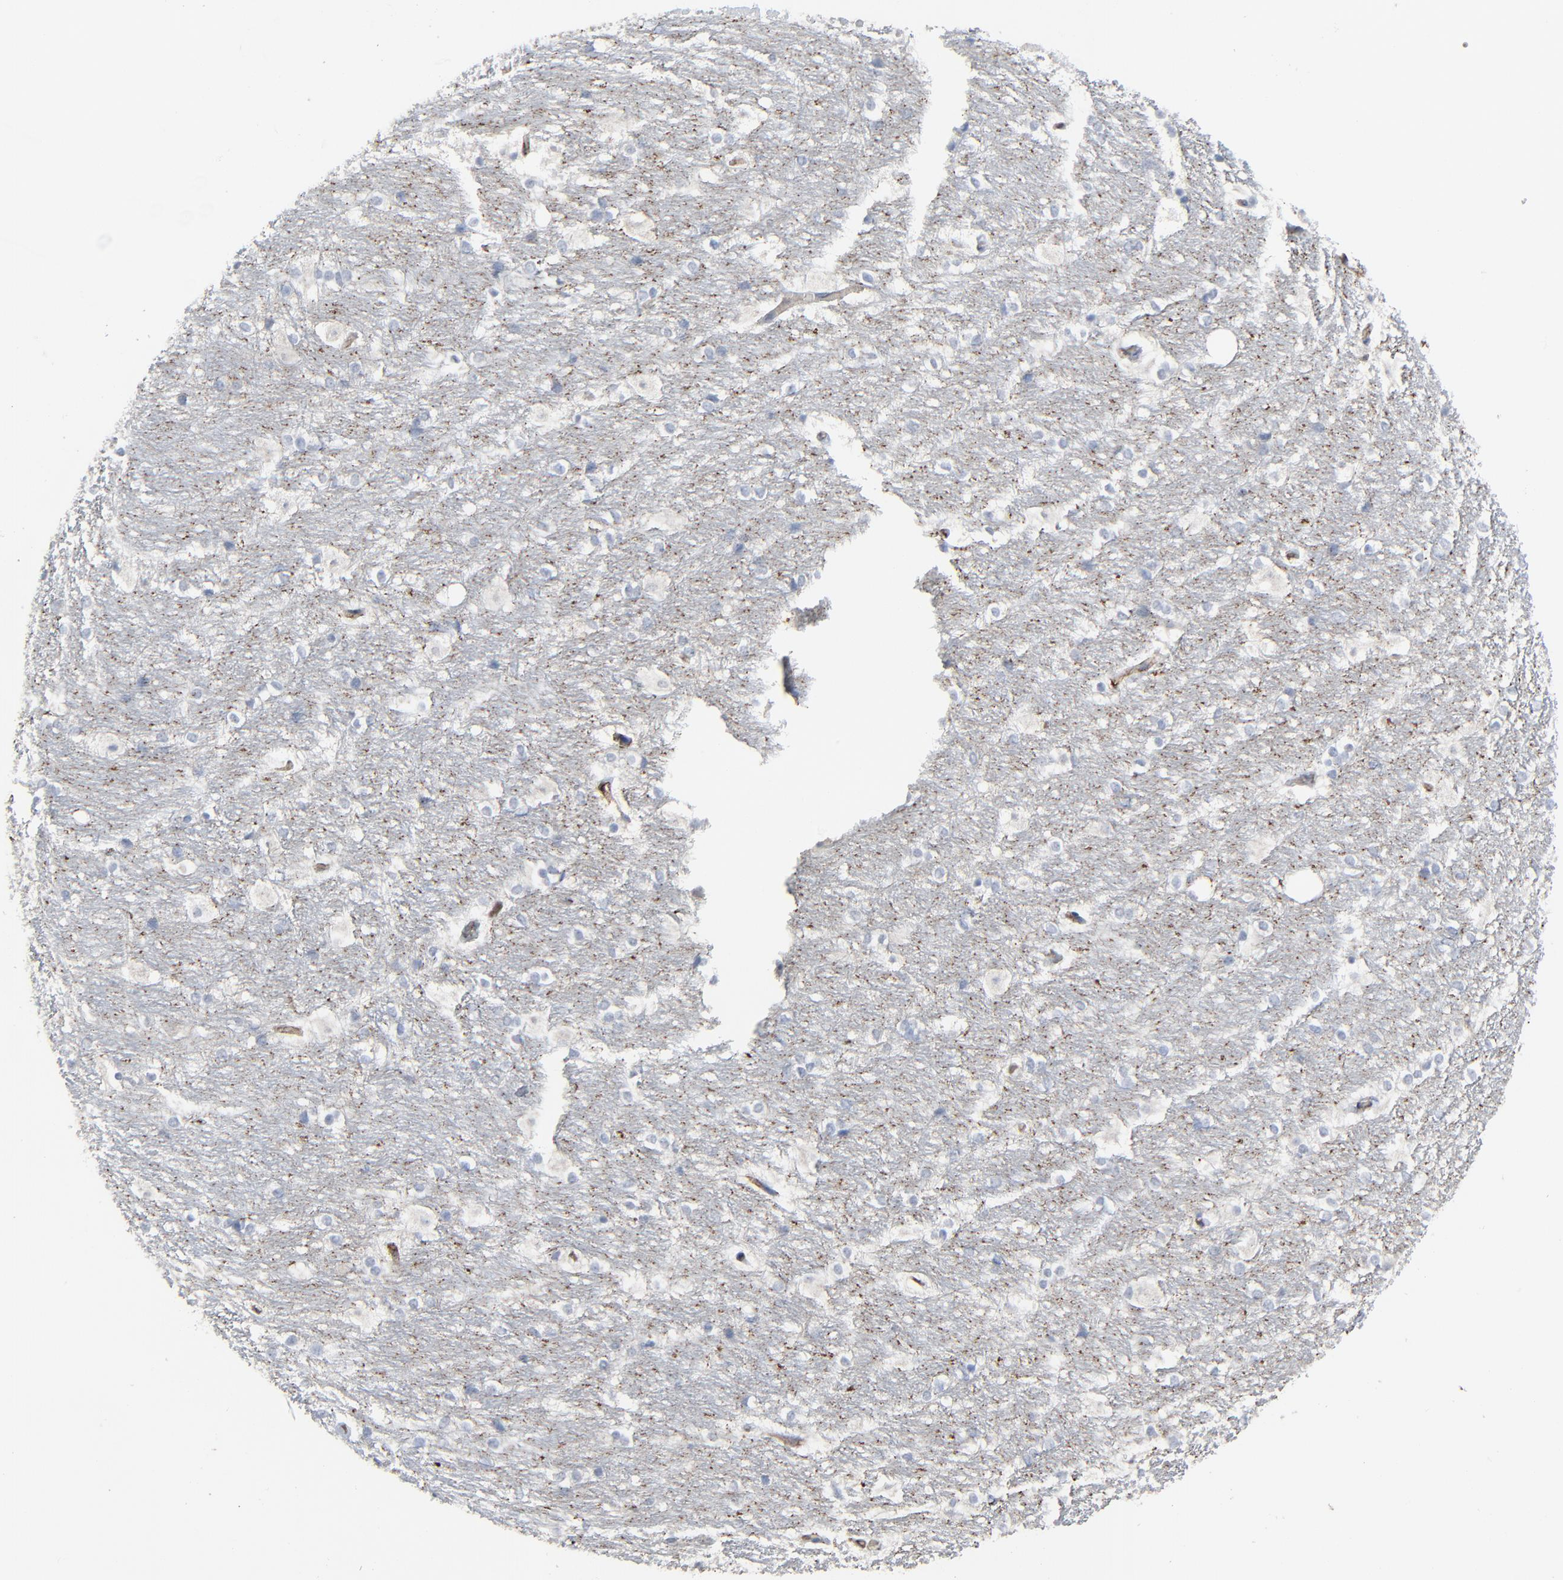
{"staining": {"intensity": "negative", "quantity": "none", "location": "none"}, "tissue": "hippocampus", "cell_type": "Glial cells", "image_type": "normal", "snomed": [{"axis": "morphology", "description": "Normal tissue, NOS"}, {"axis": "topography", "description": "Hippocampus"}], "caption": "IHC photomicrograph of normal hippocampus: human hippocampus stained with DAB exhibits no significant protein positivity in glial cells.", "gene": "BIRC3", "patient": {"sex": "female", "age": 19}}